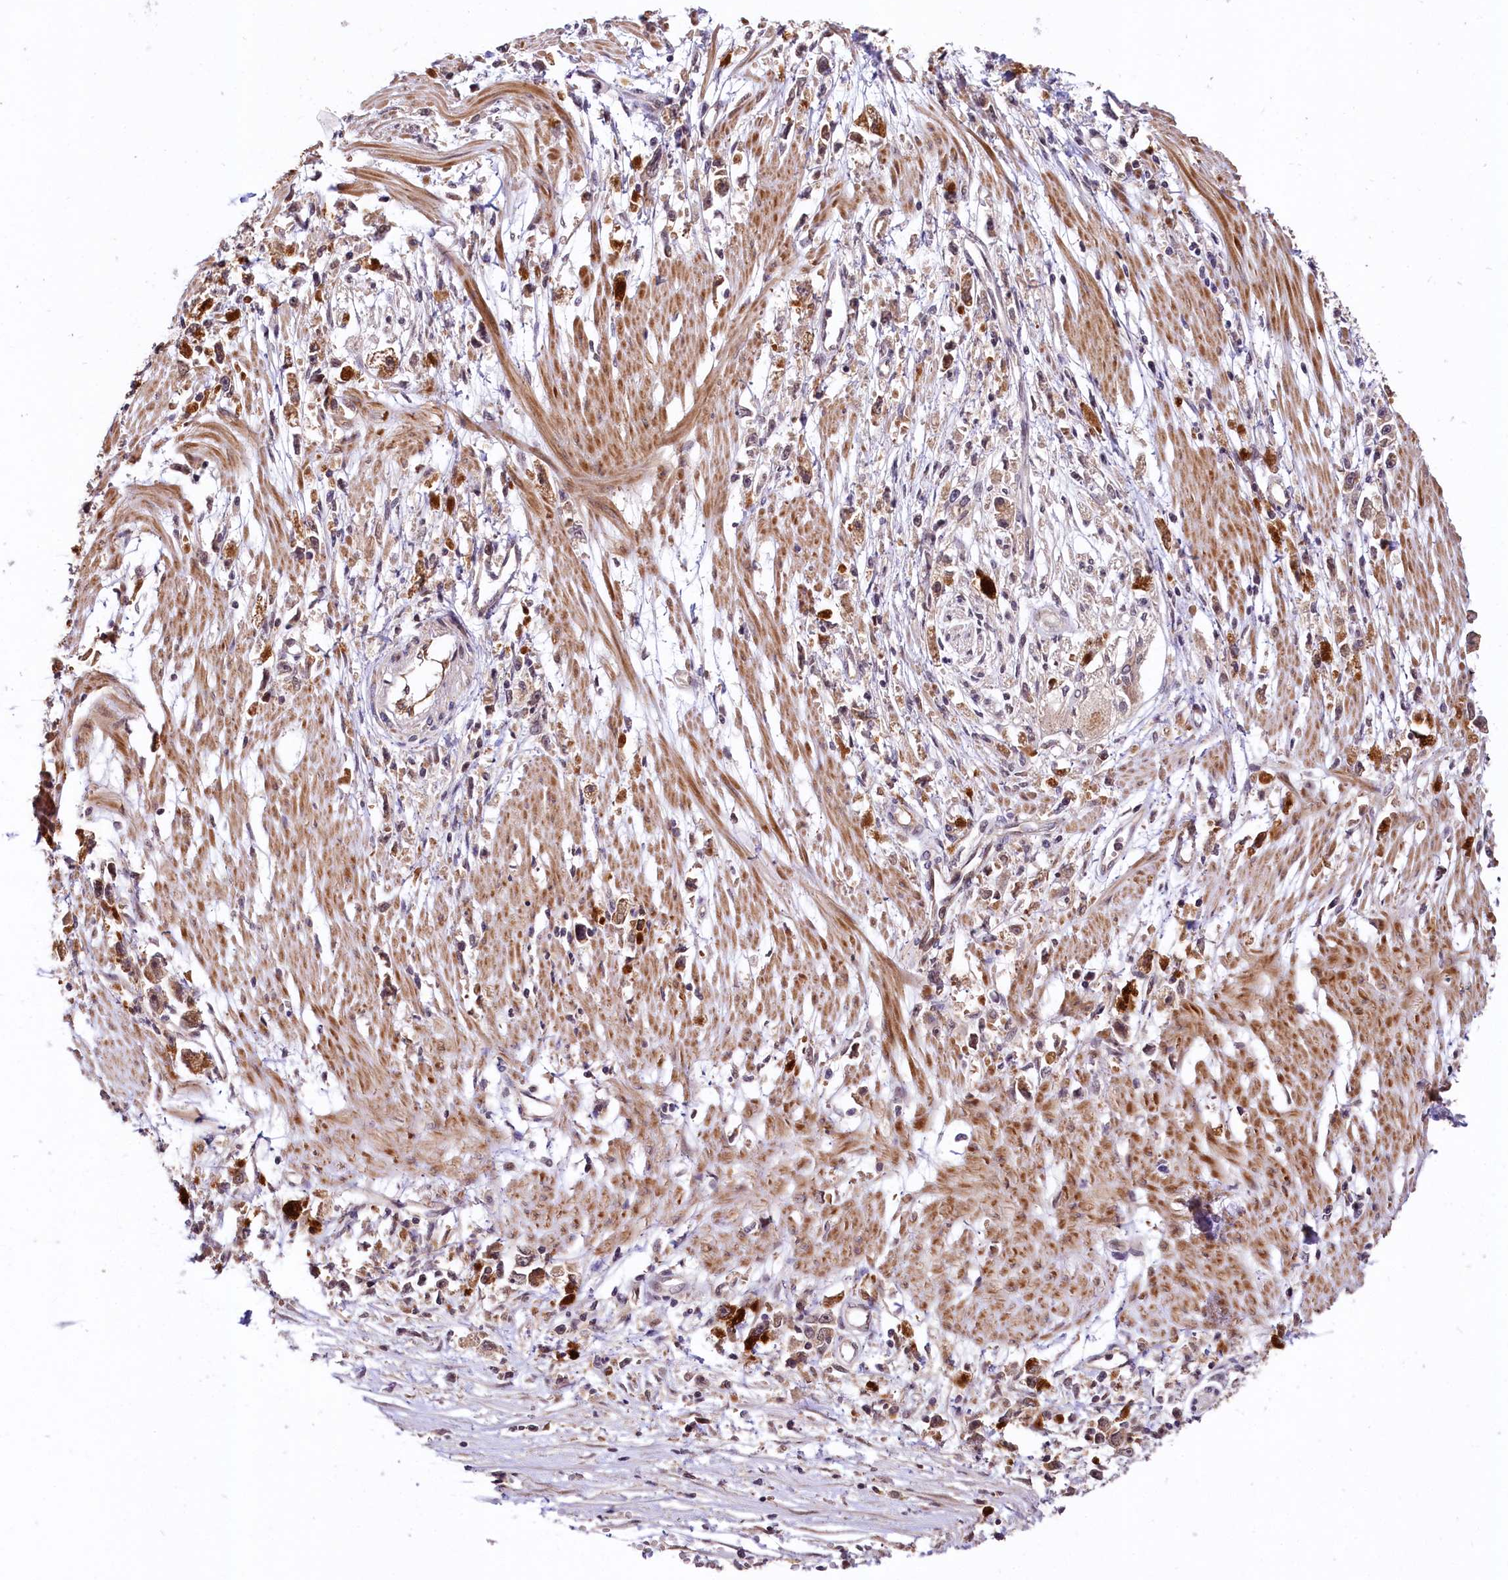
{"staining": {"intensity": "strong", "quantity": ">75%", "location": "cytoplasmic/membranous"}, "tissue": "stomach cancer", "cell_type": "Tumor cells", "image_type": "cancer", "snomed": [{"axis": "morphology", "description": "Adenocarcinoma, NOS"}, {"axis": "topography", "description": "Stomach"}], "caption": "Strong cytoplasmic/membranous positivity for a protein is identified in approximately >75% of tumor cells of adenocarcinoma (stomach) using immunohistochemistry (IHC).", "gene": "UBE3A", "patient": {"sex": "female", "age": 59}}